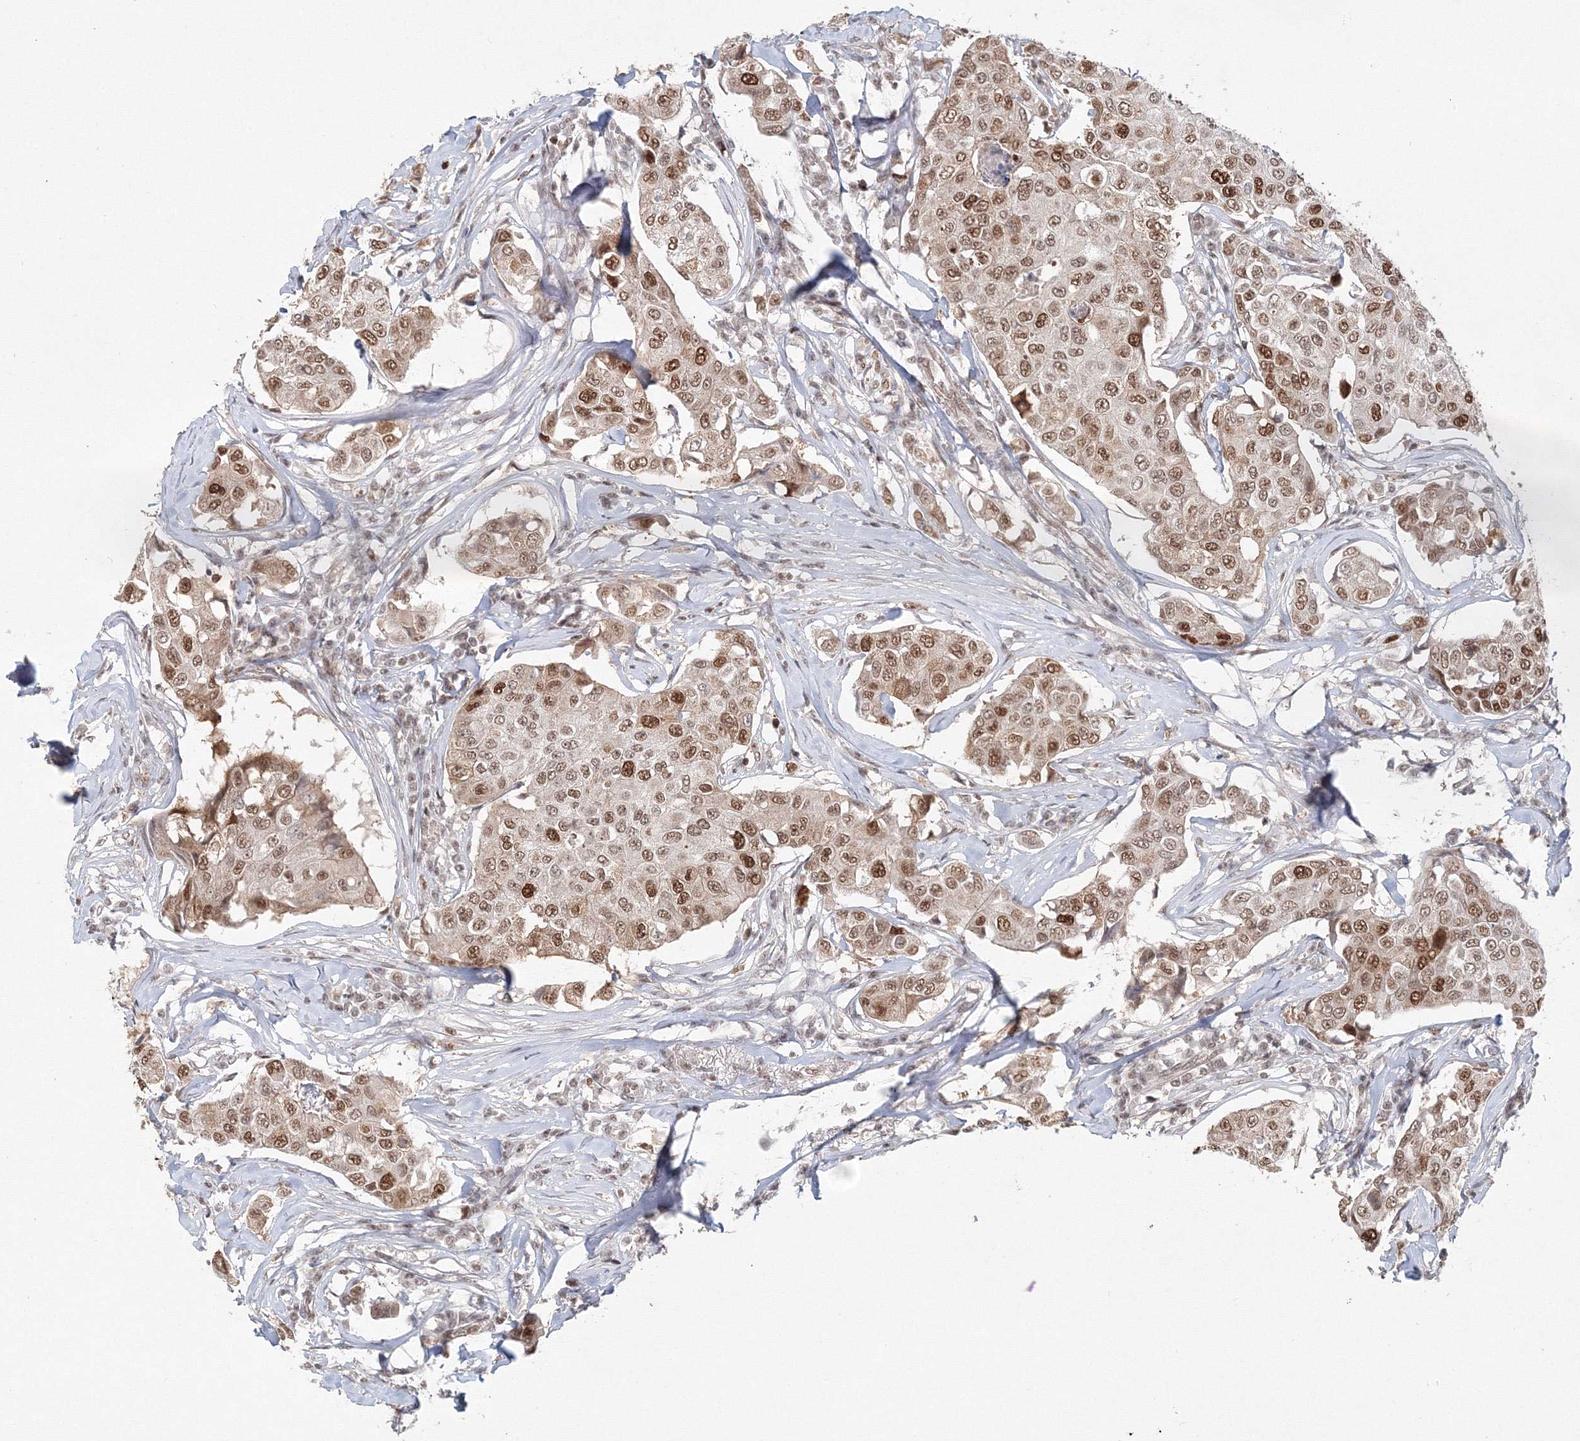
{"staining": {"intensity": "strong", "quantity": "25%-75%", "location": "nuclear"}, "tissue": "breast cancer", "cell_type": "Tumor cells", "image_type": "cancer", "snomed": [{"axis": "morphology", "description": "Duct carcinoma"}, {"axis": "topography", "description": "Breast"}], "caption": "Human breast cancer (intraductal carcinoma) stained with a brown dye reveals strong nuclear positive staining in approximately 25%-75% of tumor cells.", "gene": "IWS1", "patient": {"sex": "female", "age": 80}}